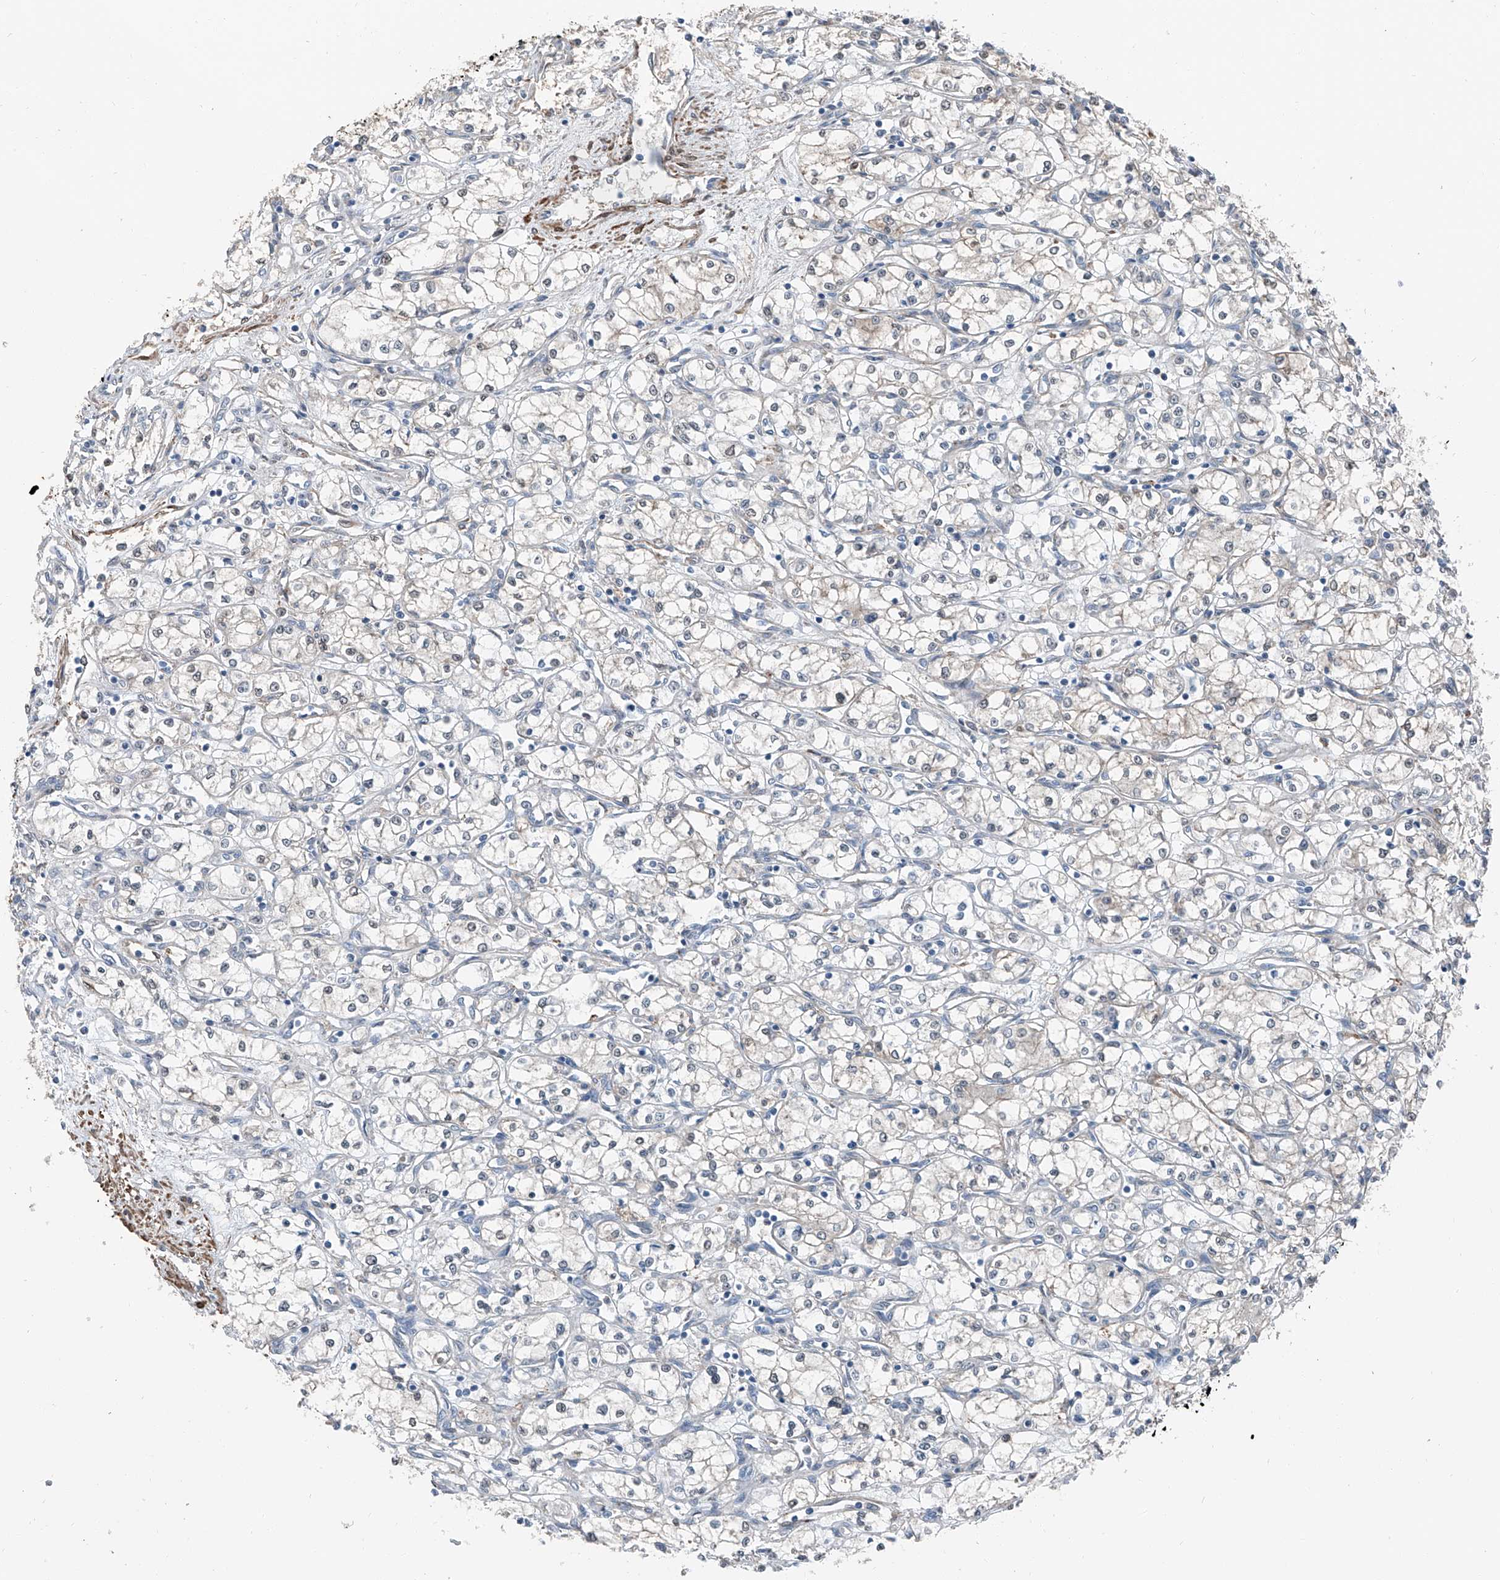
{"staining": {"intensity": "negative", "quantity": "none", "location": "none"}, "tissue": "renal cancer", "cell_type": "Tumor cells", "image_type": "cancer", "snomed": [{"axis": "morphology", "description": "Adenocarcinoma, NOS"}, {"axis": "topography", "description": "Kidney"}], "caption": "This image is of renal cancer stained with immunohistochemistry (IHC) to label a protein in brown with the nuclei are counter-stained blue. There is no positivity in tumor cells.", "gene": "HSPA6", "patient": {"sex": "male", "age": 59}}